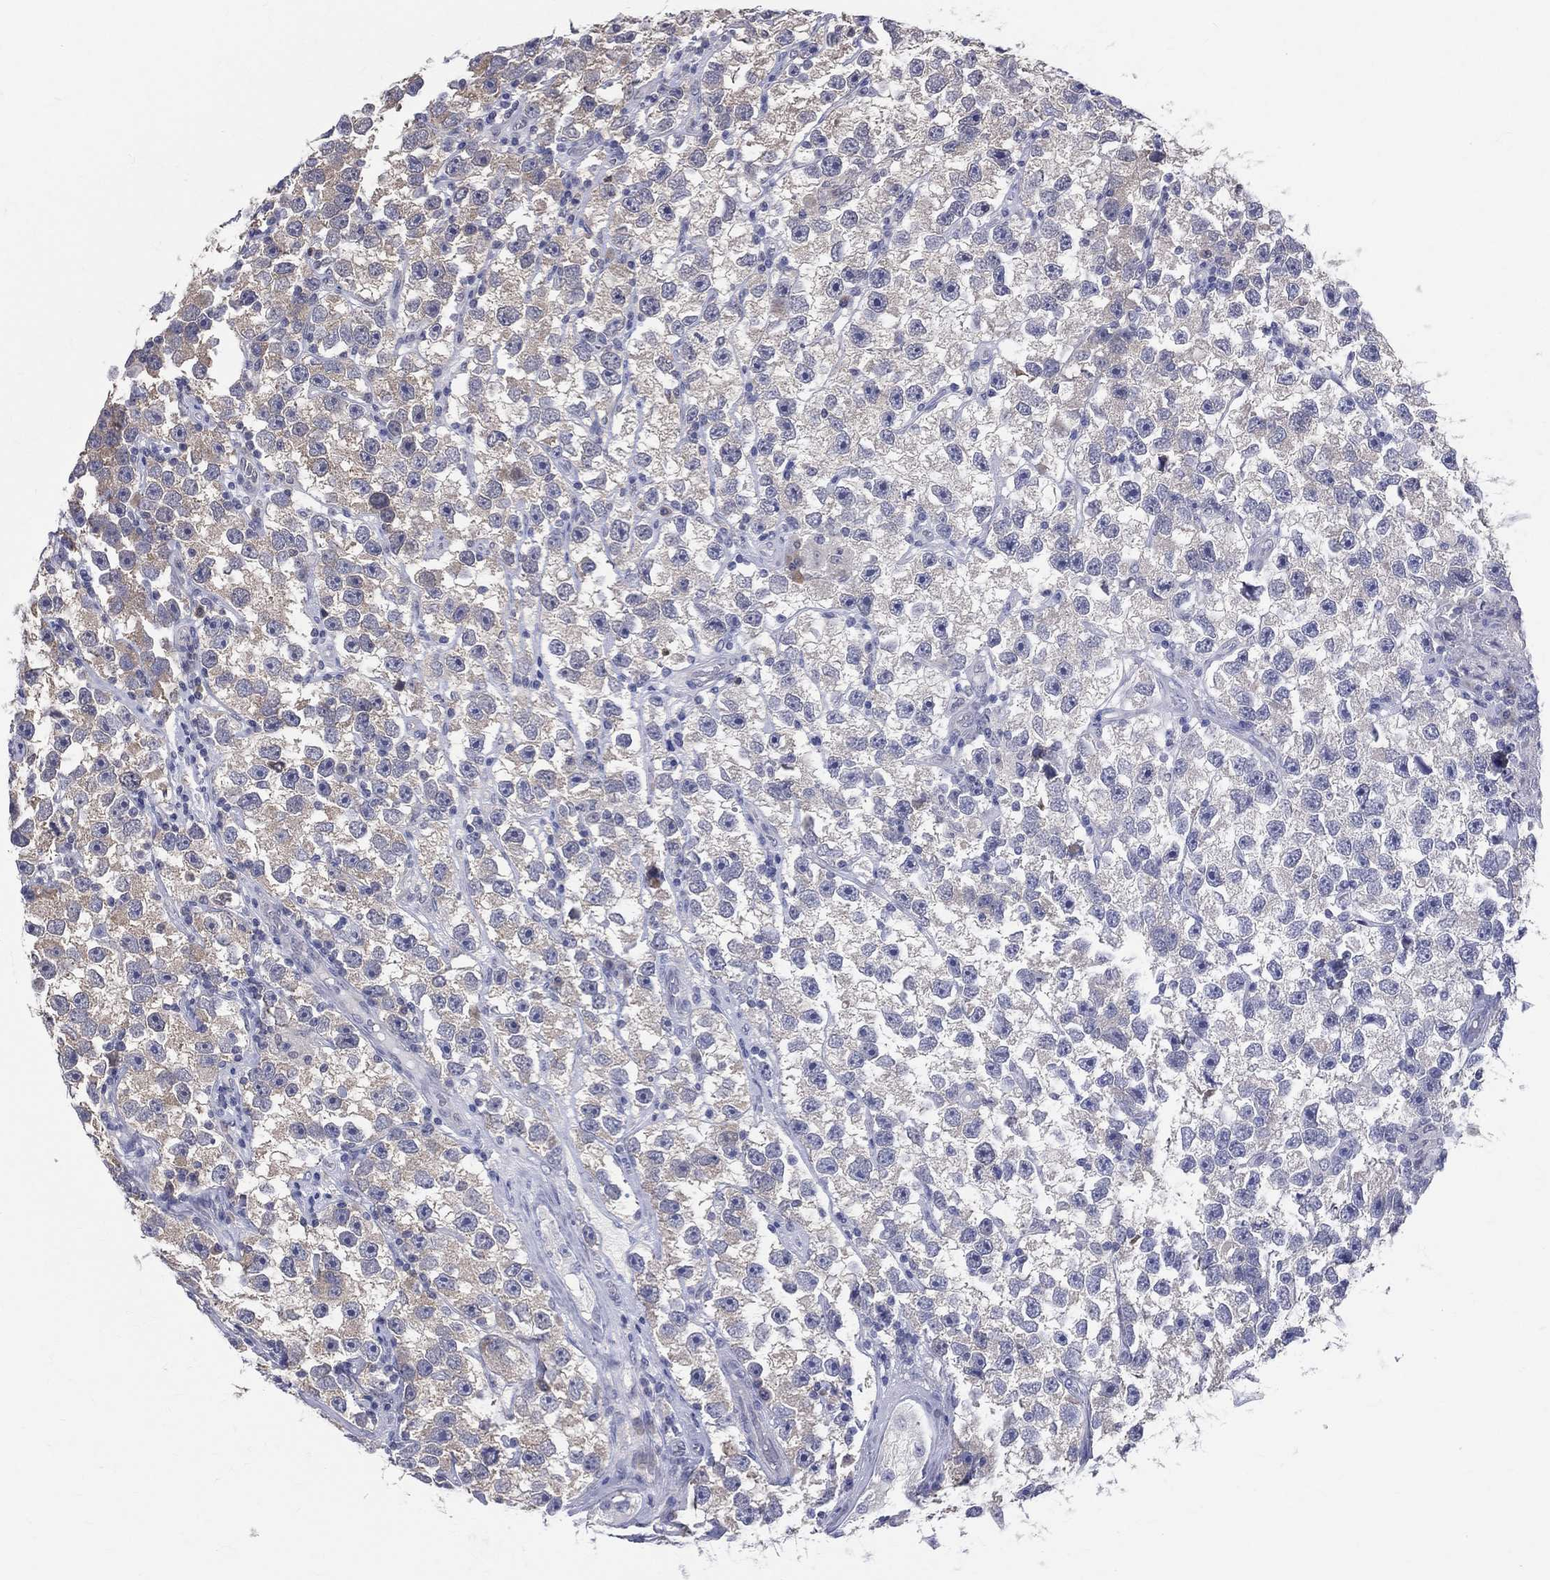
{"staining": {"intensity": "negative", "quantity": "none", "location": "none"}, "tissue": "testis cancer", "cell_type": "Tumor cells", "image_type": "cancer", "snomed": [{"axis": "morphology", "description": "Seminoma, NOS"}, {"axis": "topography", "description": "Testis"}], "caption": "High power microscopy image of an IHC histopathology image of testis seminoma, revealing no significant expression in tumor cells. (DAB (3,3'-diaminobenzidine) immunohistochemistry visualized using brightfield microscopy, high magnification).", "gene": "DLG4", "patient": {"sex": "male", "age": 26}}